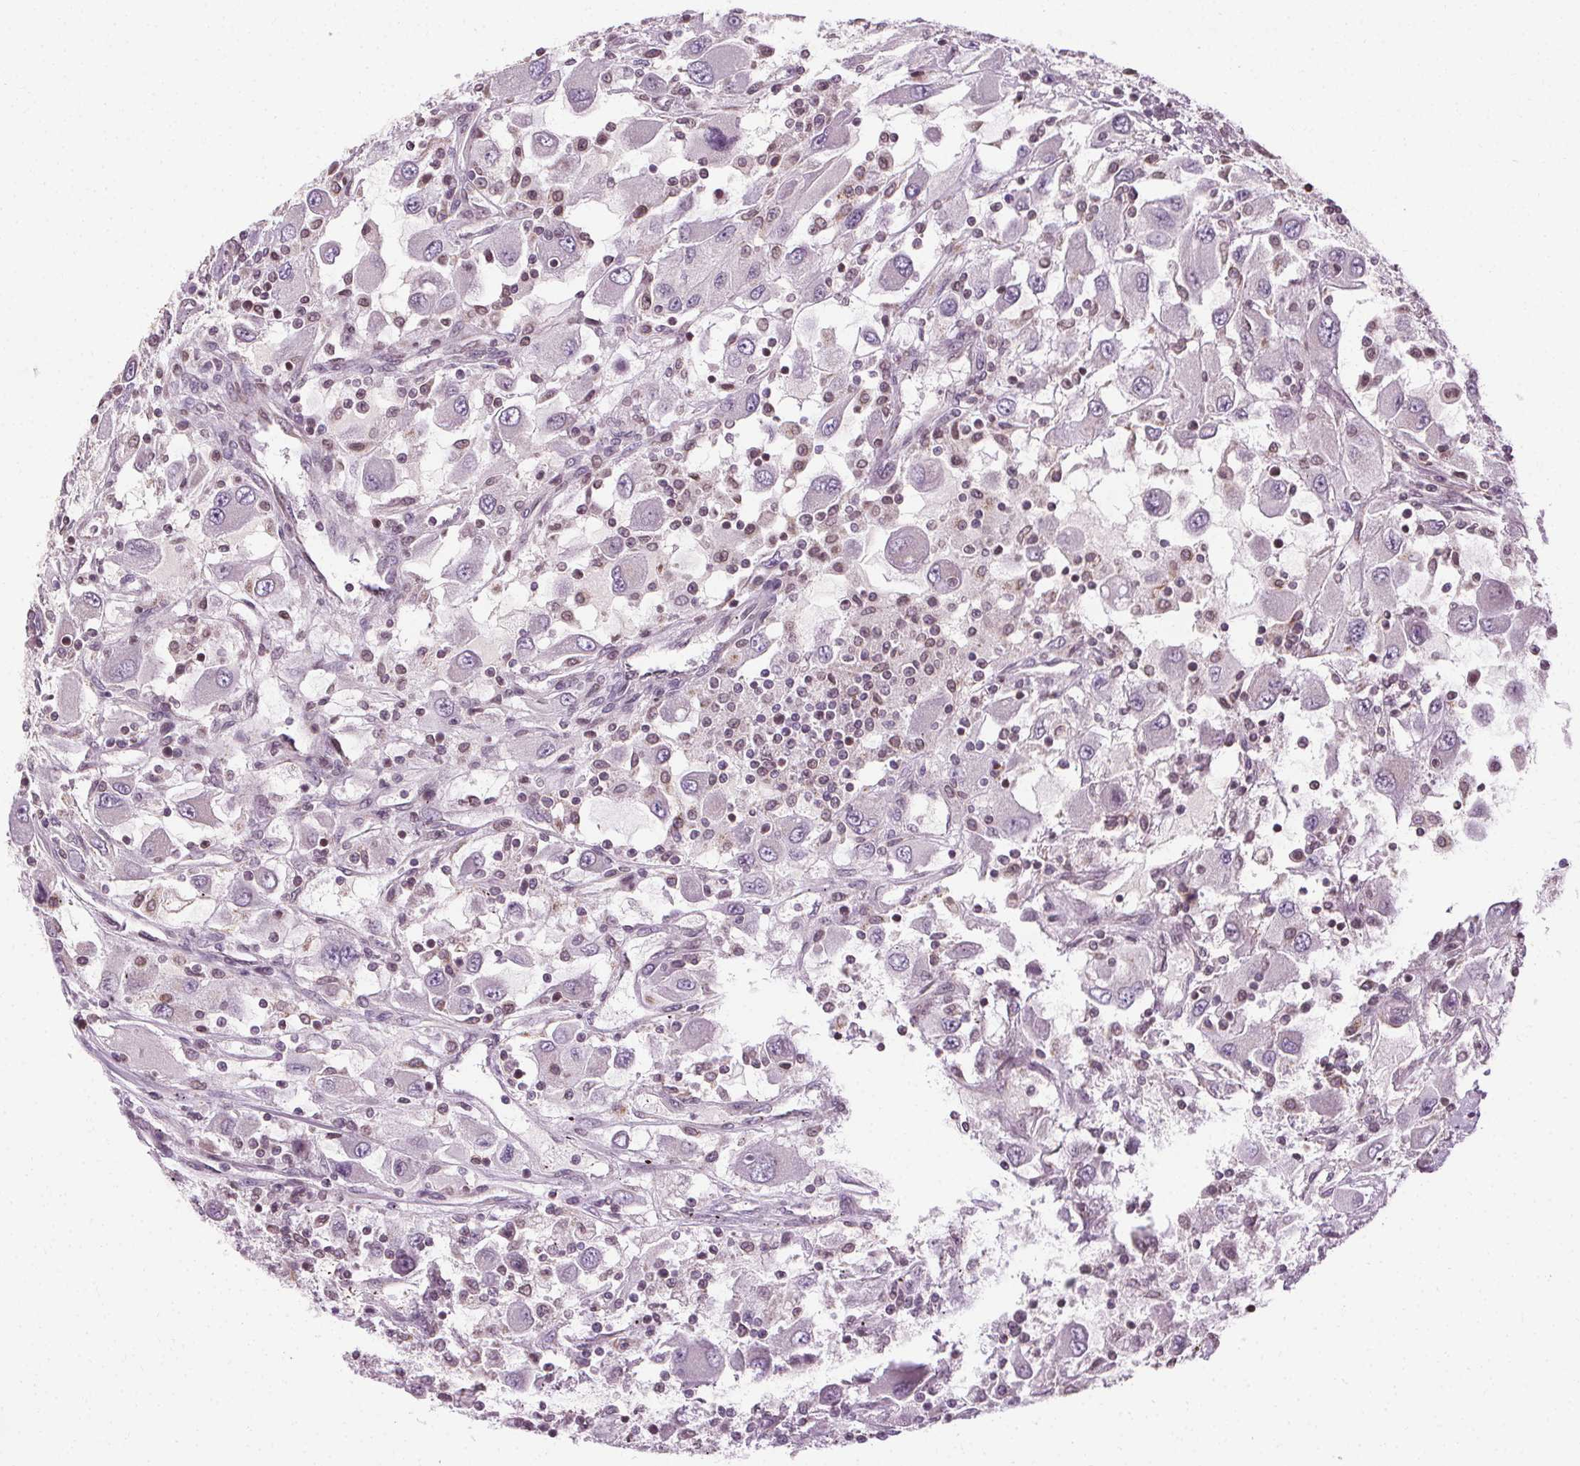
{"staining": {"intensity": "negative", "quantity": "none", "location": "none"}, "tissue": "renal cancer", "cell_type": "Tumor cells", "image_type": "cancer", "snomed": [{"axis": "morphology", "description": "Adenocarcinoma, NOS"}, {"axis": "topography", "description": "Kidney"}], "caption": "The immunohistochemistry histopathology image has no significant positivity in tumor cells of renal cancer tissue. The staining was performed using DAB (3,3'-diaminobenzidine) to visualize the protein expression in brown, while the nuclei were stained in blue with hematoxylin (Magnification: 20x).", "gene": "LFNG", "patient": {"sex": "female", "age": 67}}